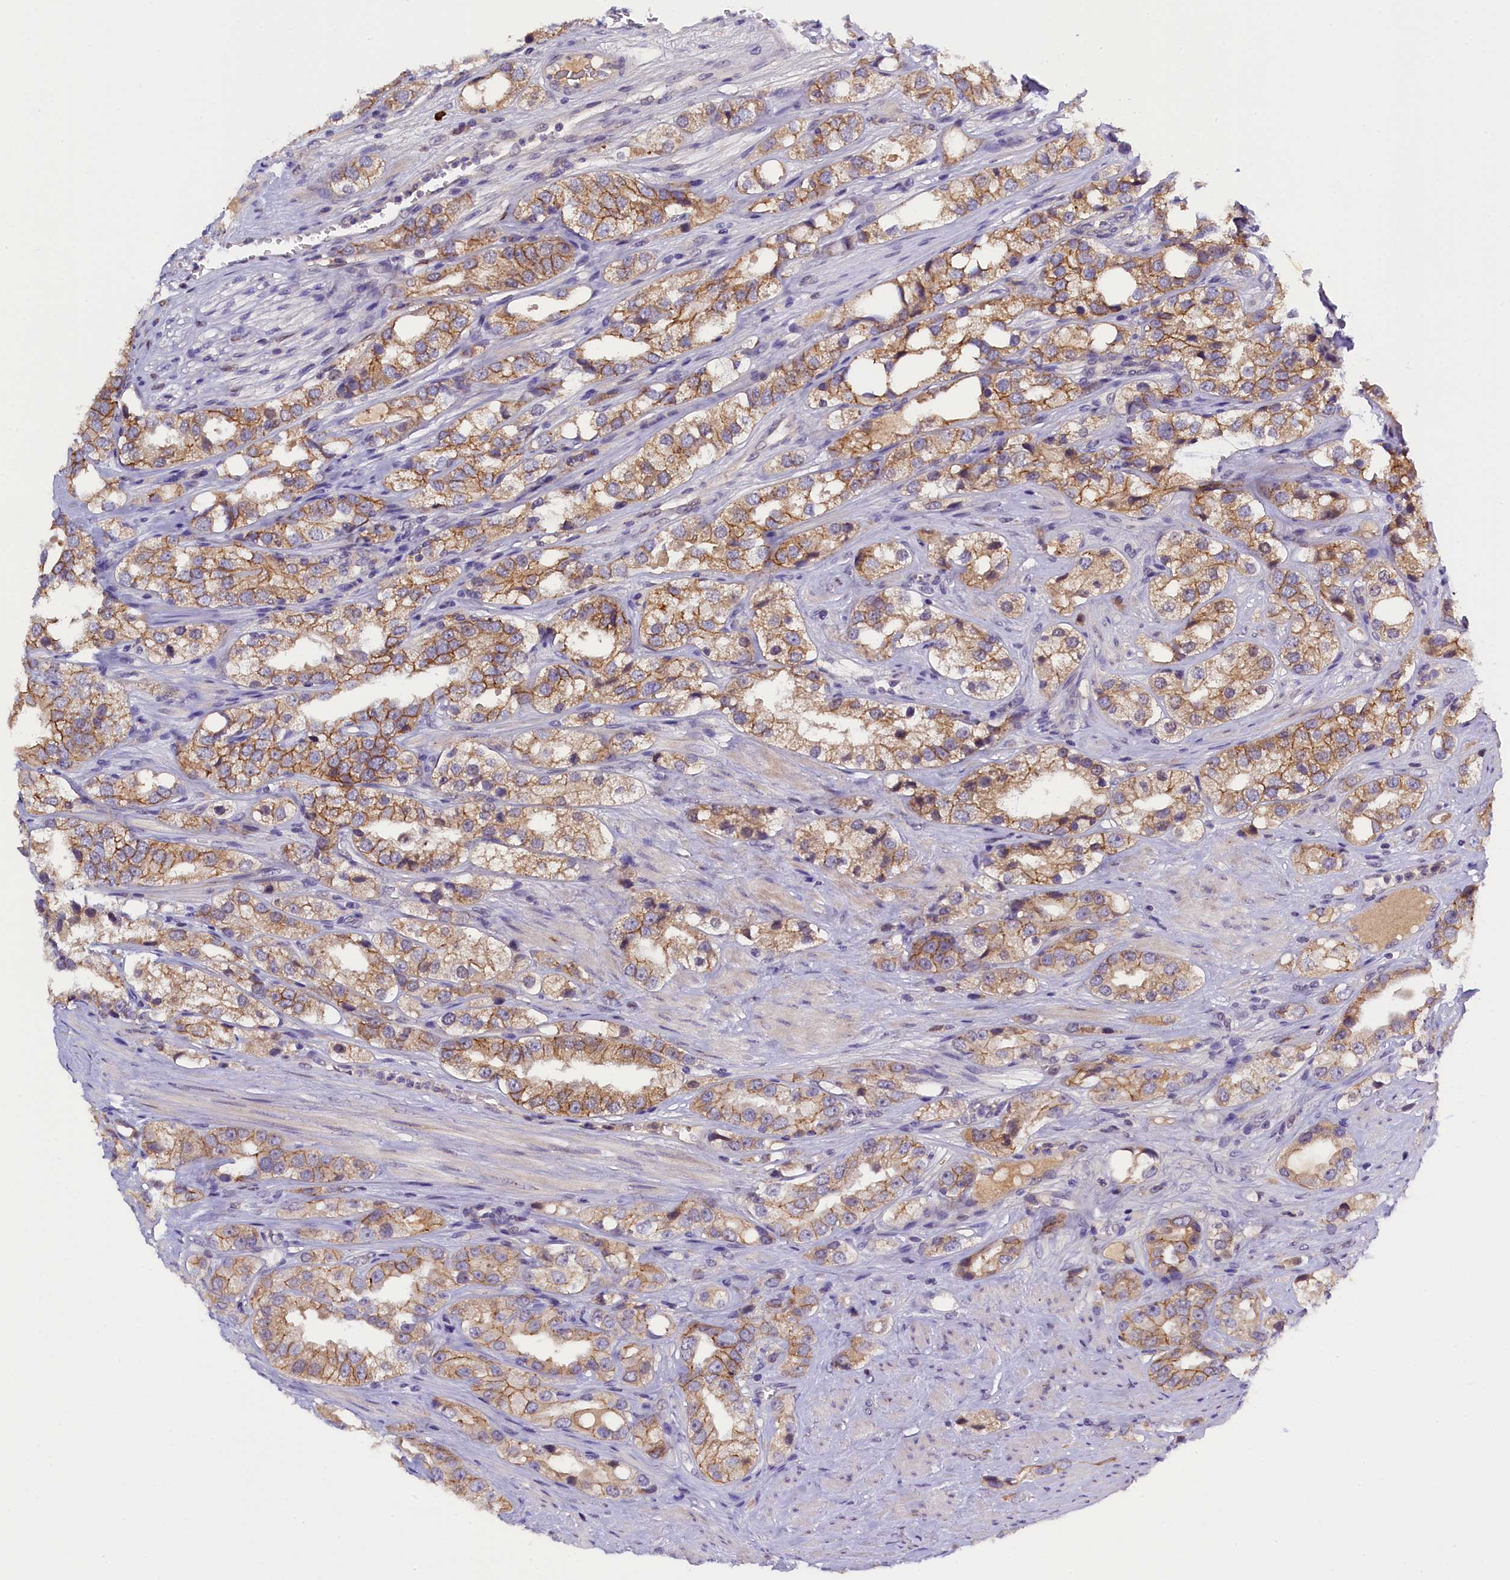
{"staining": {"intensity": "moderate", "quantity": ">75%", "location": "cytoplasmic/membranous"}, "tissue": "prostate cancer", "cell_type": "Tumor cells", "image_type": "cancer", "snomed": [{"axis": "morphology", "description": "Adenocarcinoma, NOS"}, {"axis": "topography", "description": "Prostate"}], "caption": "Prostate cancer (adenocarcinoma) stained with immunohistochemistry shows moderate cytoplasmic/membranous positivity in about >75% of tumor cells.", "gene": "ENKD1", "patient": {"sex": "male", "age": 79}}